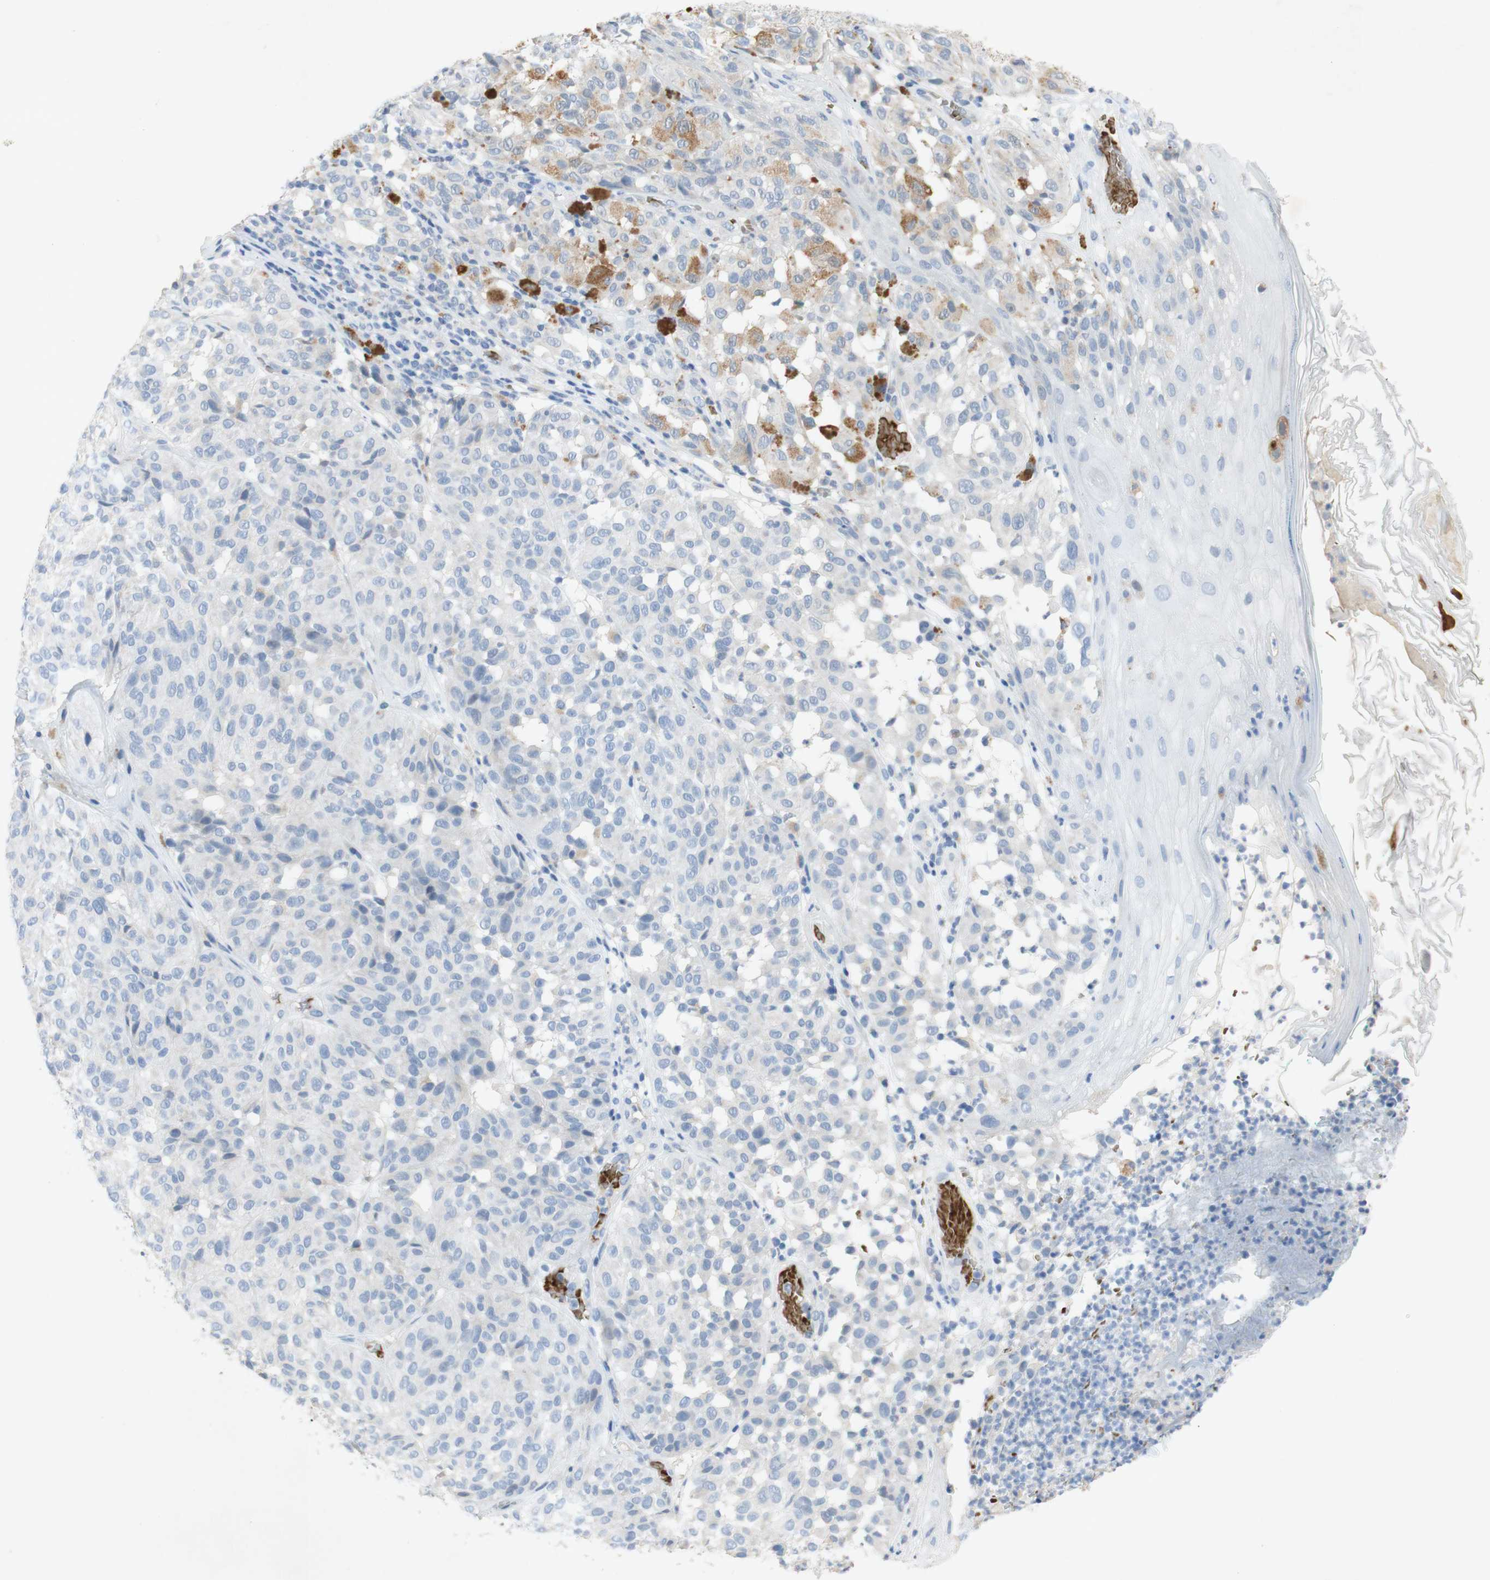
{"staining": {"intensity": "negative", "quantity": "none", "location": "none"}, "tissue": "melanoma", "cell_type": "Tumor cells", "image_type": "cancer", "snomed": [{"axis": "morphology", "description": "Malignant melanoma, NOS"}, {"axis": "topography", "description": "Skin"}], "caption": "Tumor cells are negative for protein expression in human malignant melanoma.", "gene": "EPO", "patient": {"sex": "female", "age": 46}}